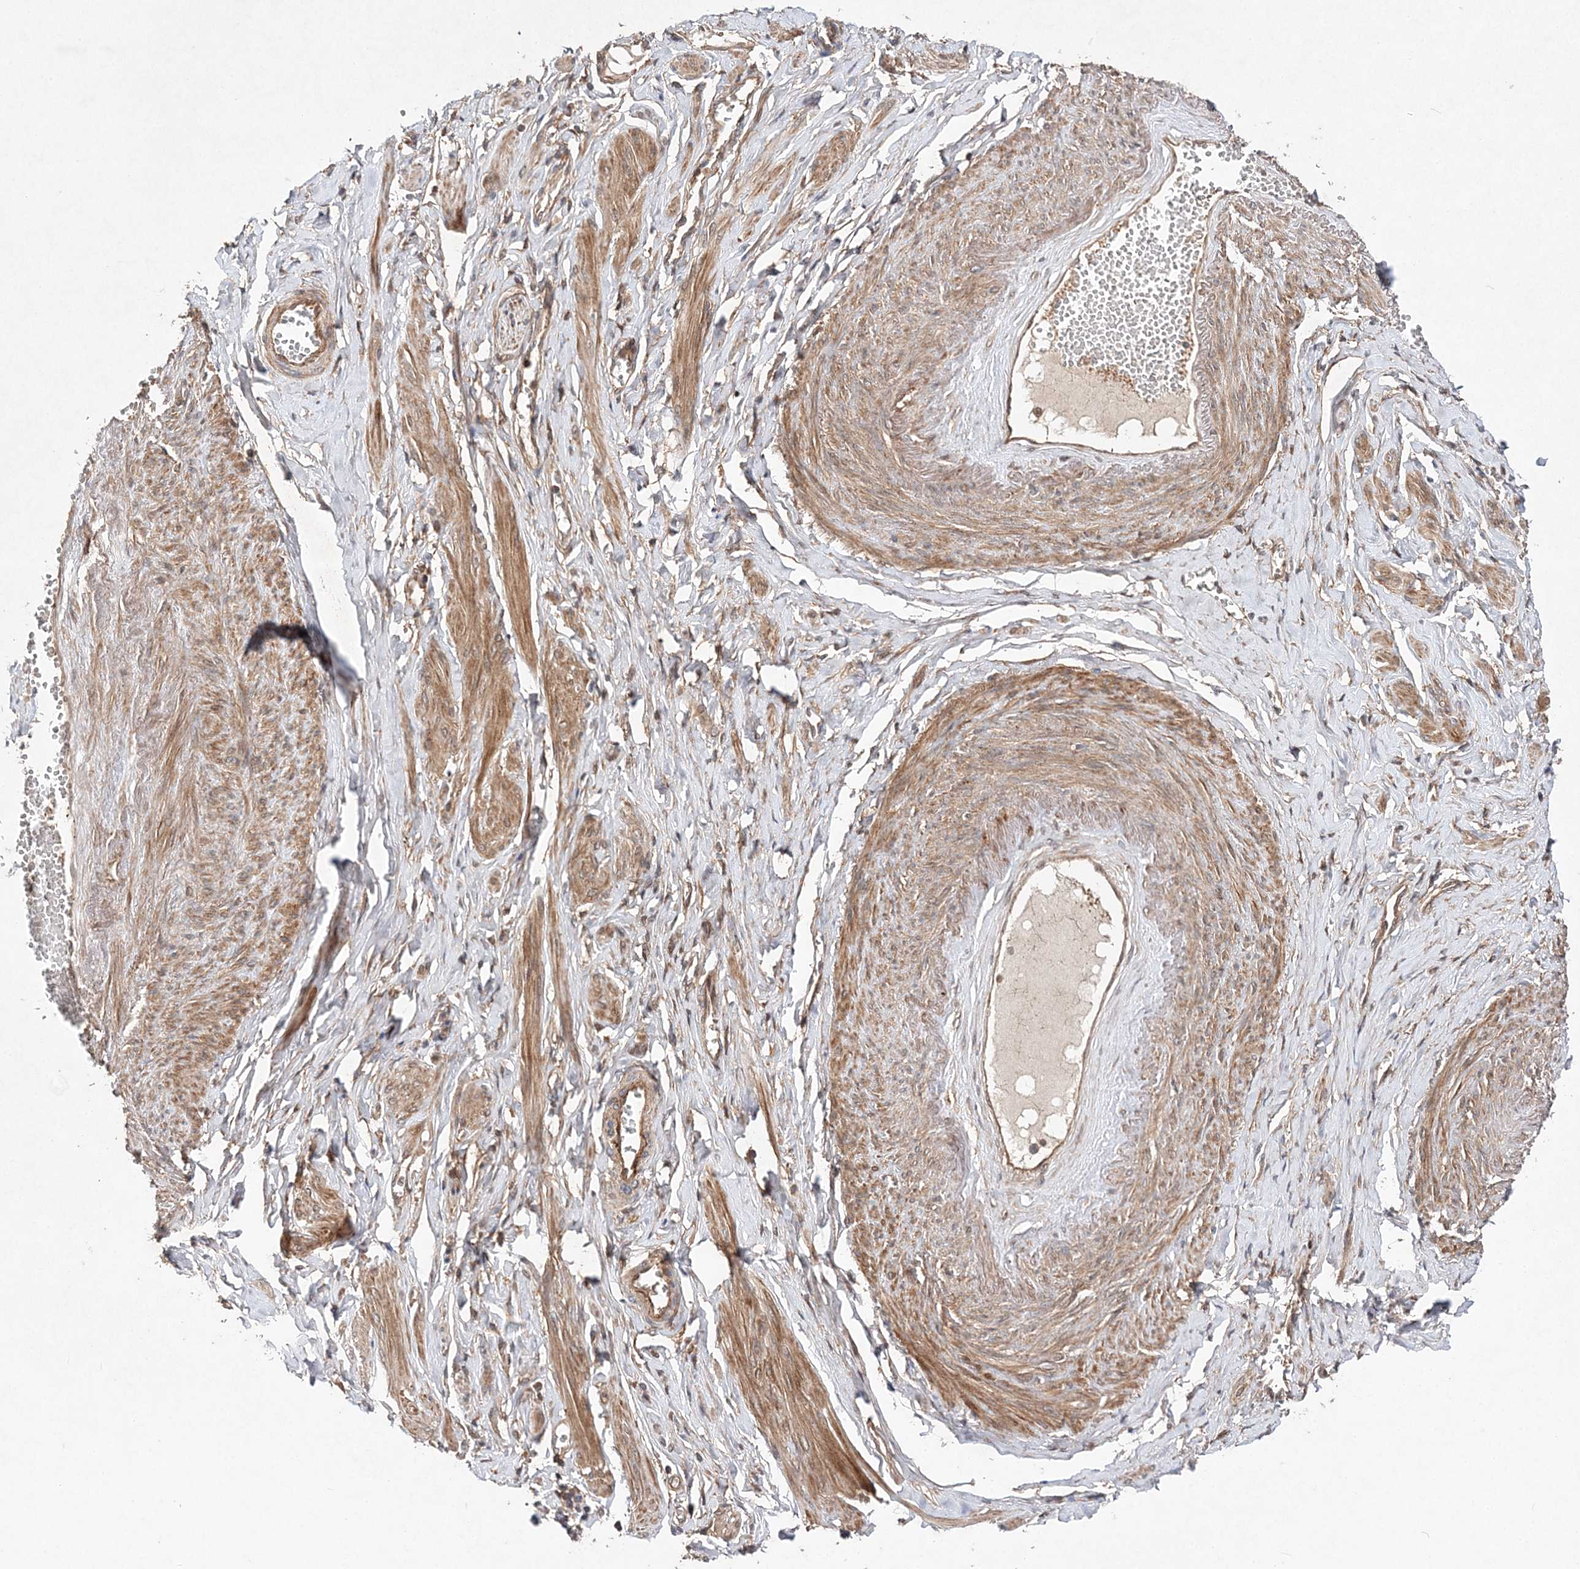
{"staining": {"intensity": "moderate", "quantity": ">75%", "location": "cytoplasmic/membranous"}, "tissue": "adipose tissue", "cell_type": "Adipocytes", "image_type": "normal", "snomed": [{"axis": "morphology", "description": "Normal tissue, NOS"}, {"axis": "topography", "description": "Vascular tissue"}, {"axis": "topography", "description": "Fallopian tube"}, {"axis": "topography", "description": "Ovary"}], "caption": "A photomicrograph of human adipose tissue stained for a protein demonstrates moderate cytoplasmic/membranous brown staining in adipocytes.", "gene": "TMEM9B", "patient": {"sex": "female", "age": 67}}